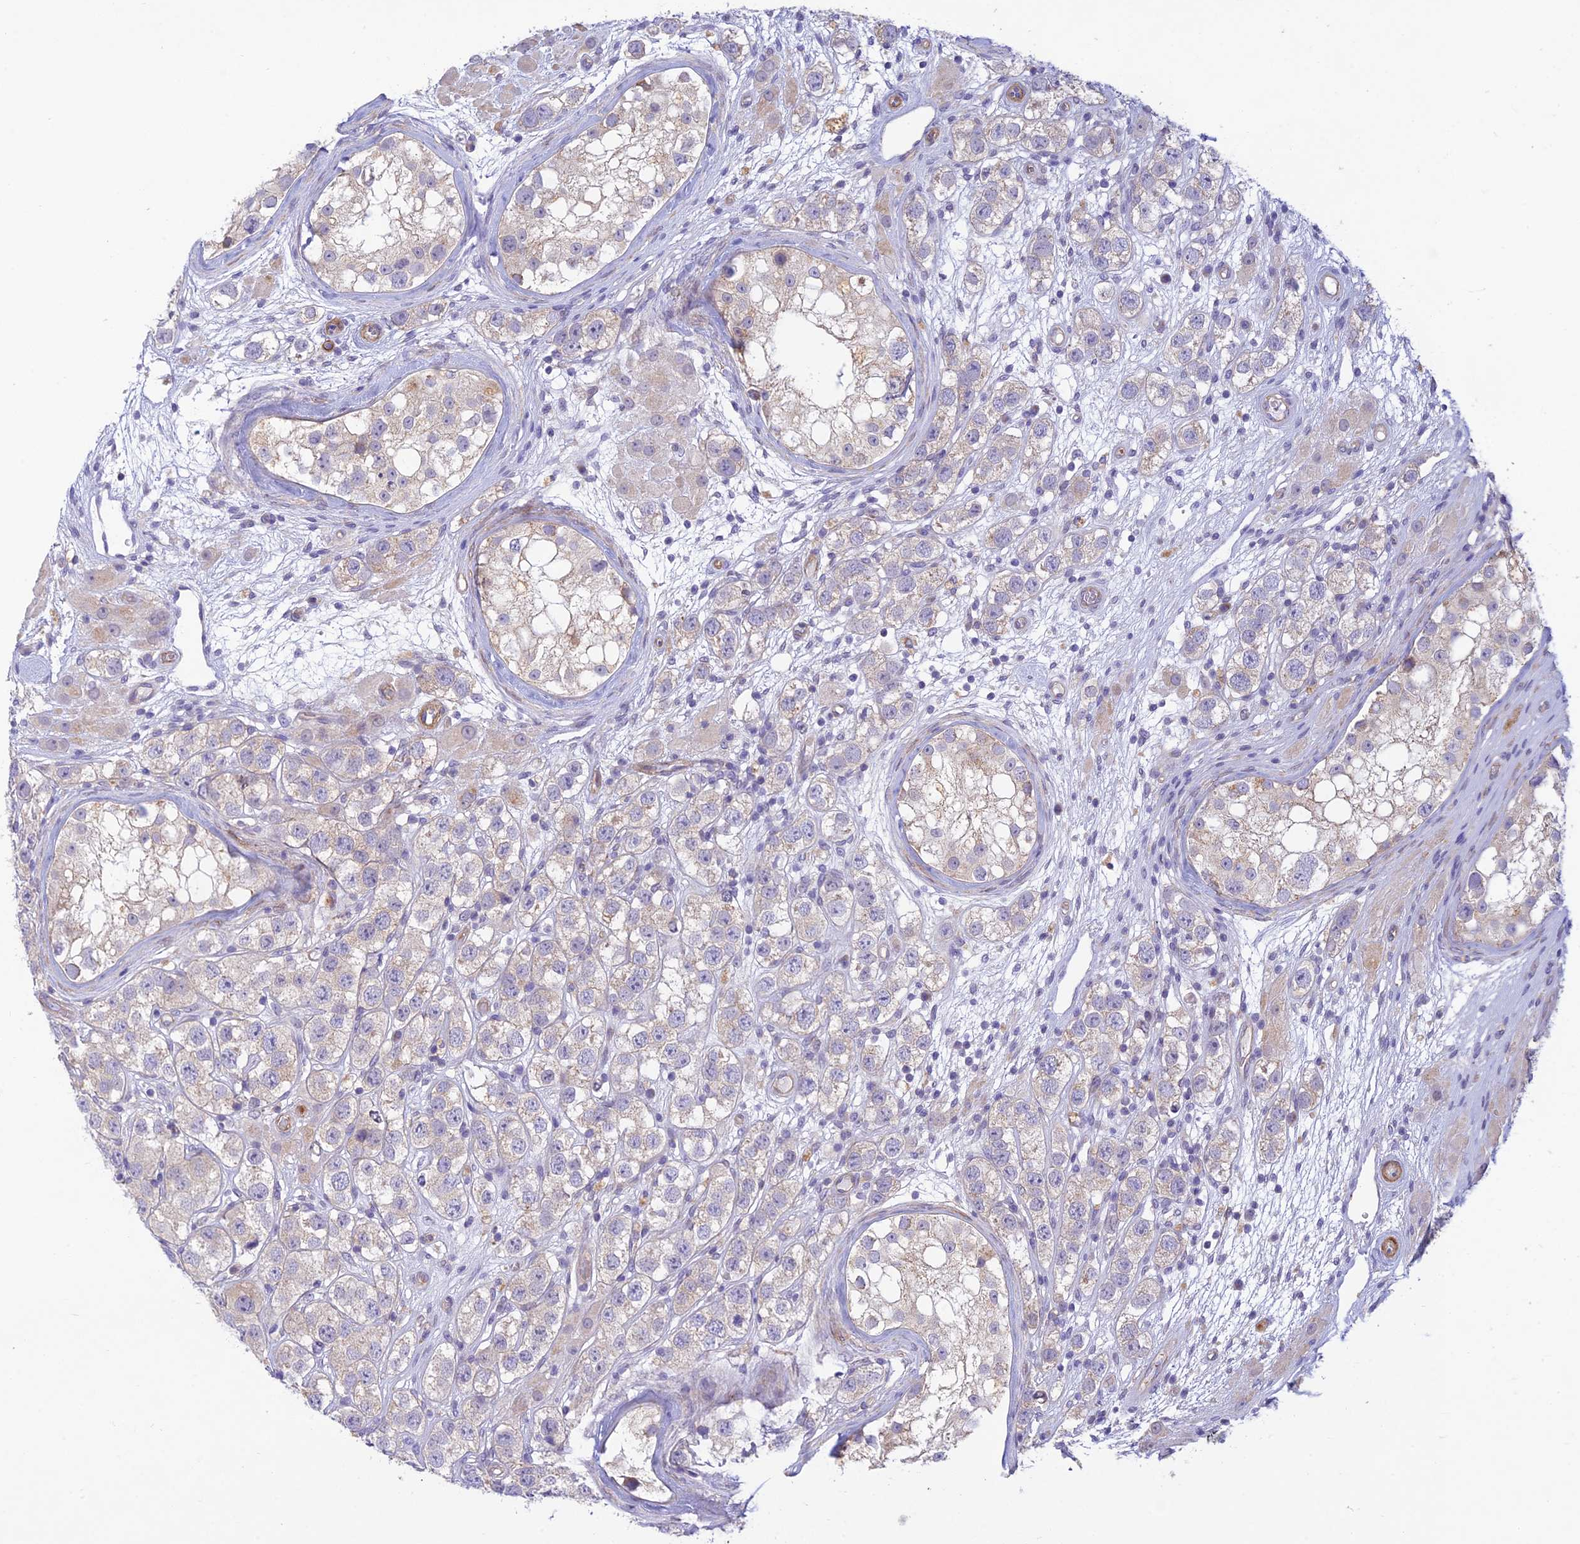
{"staining": {"intensity": "weak", "quantity": "<25%", "location": "cytoplasmic/membranous"}, "tissue": "testis cancer", "cell_type": "Tumor cells", "image_type": "cancer", "snomed": [{"axis": "morphology", "description": "Seminoma, NOS"}, {"axis": "topography", "description": "Testis"}], "caption": "An image of testis cancer (seminoma) stained for a protein displays no brown staining in tumor cells.", "gene": "FBXW4", "patient": {"sex": "male", "age": 28}}